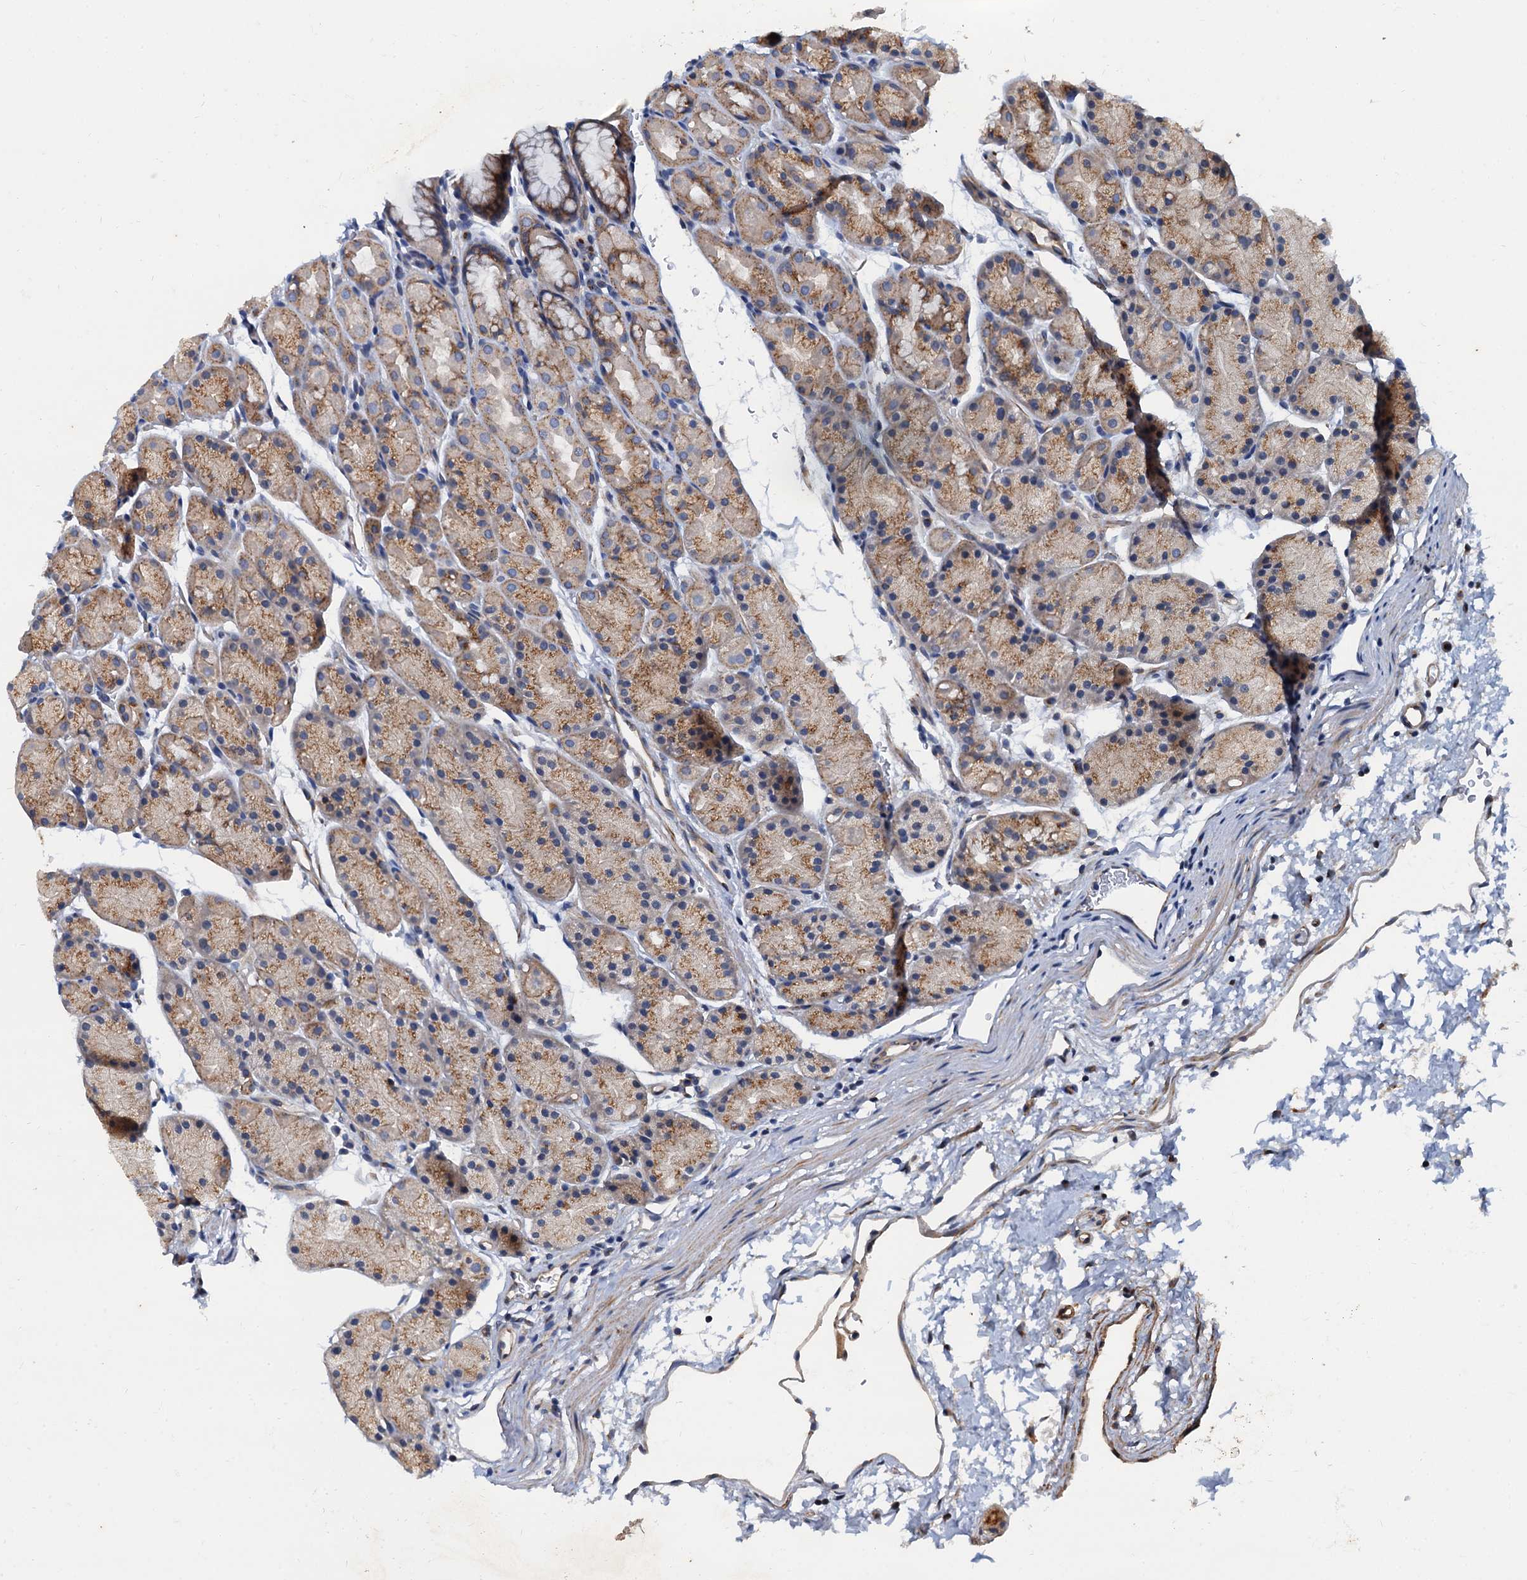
{"staining": {"intensity": "moderate", "quantity": ">75%", "location": "cytoplasmic/membranous"}, "tissue": "stomach", "cell_type": "Glandular cells", "image_type": "normal", "snomed": [{"axis": "morphology", "description": "Normal tissue, NOS"}, {"axis": "topography", "description": "Stomach, upper"}, {"axis": "topography", "description": "Stomach"}], "caption": "Glandular cells demonstrate medium levels of moderate cytoplasmic/membranous expression in approximately >75% of cells in normal stomach. Using DAB (3,3'-diaminobenzidine) (brown) and hematoxylin (blue) stains, captured at high magnification using brightfield microscopy.", "gene": "NGRN", "patient": {"sex": "male", "age": 47}}